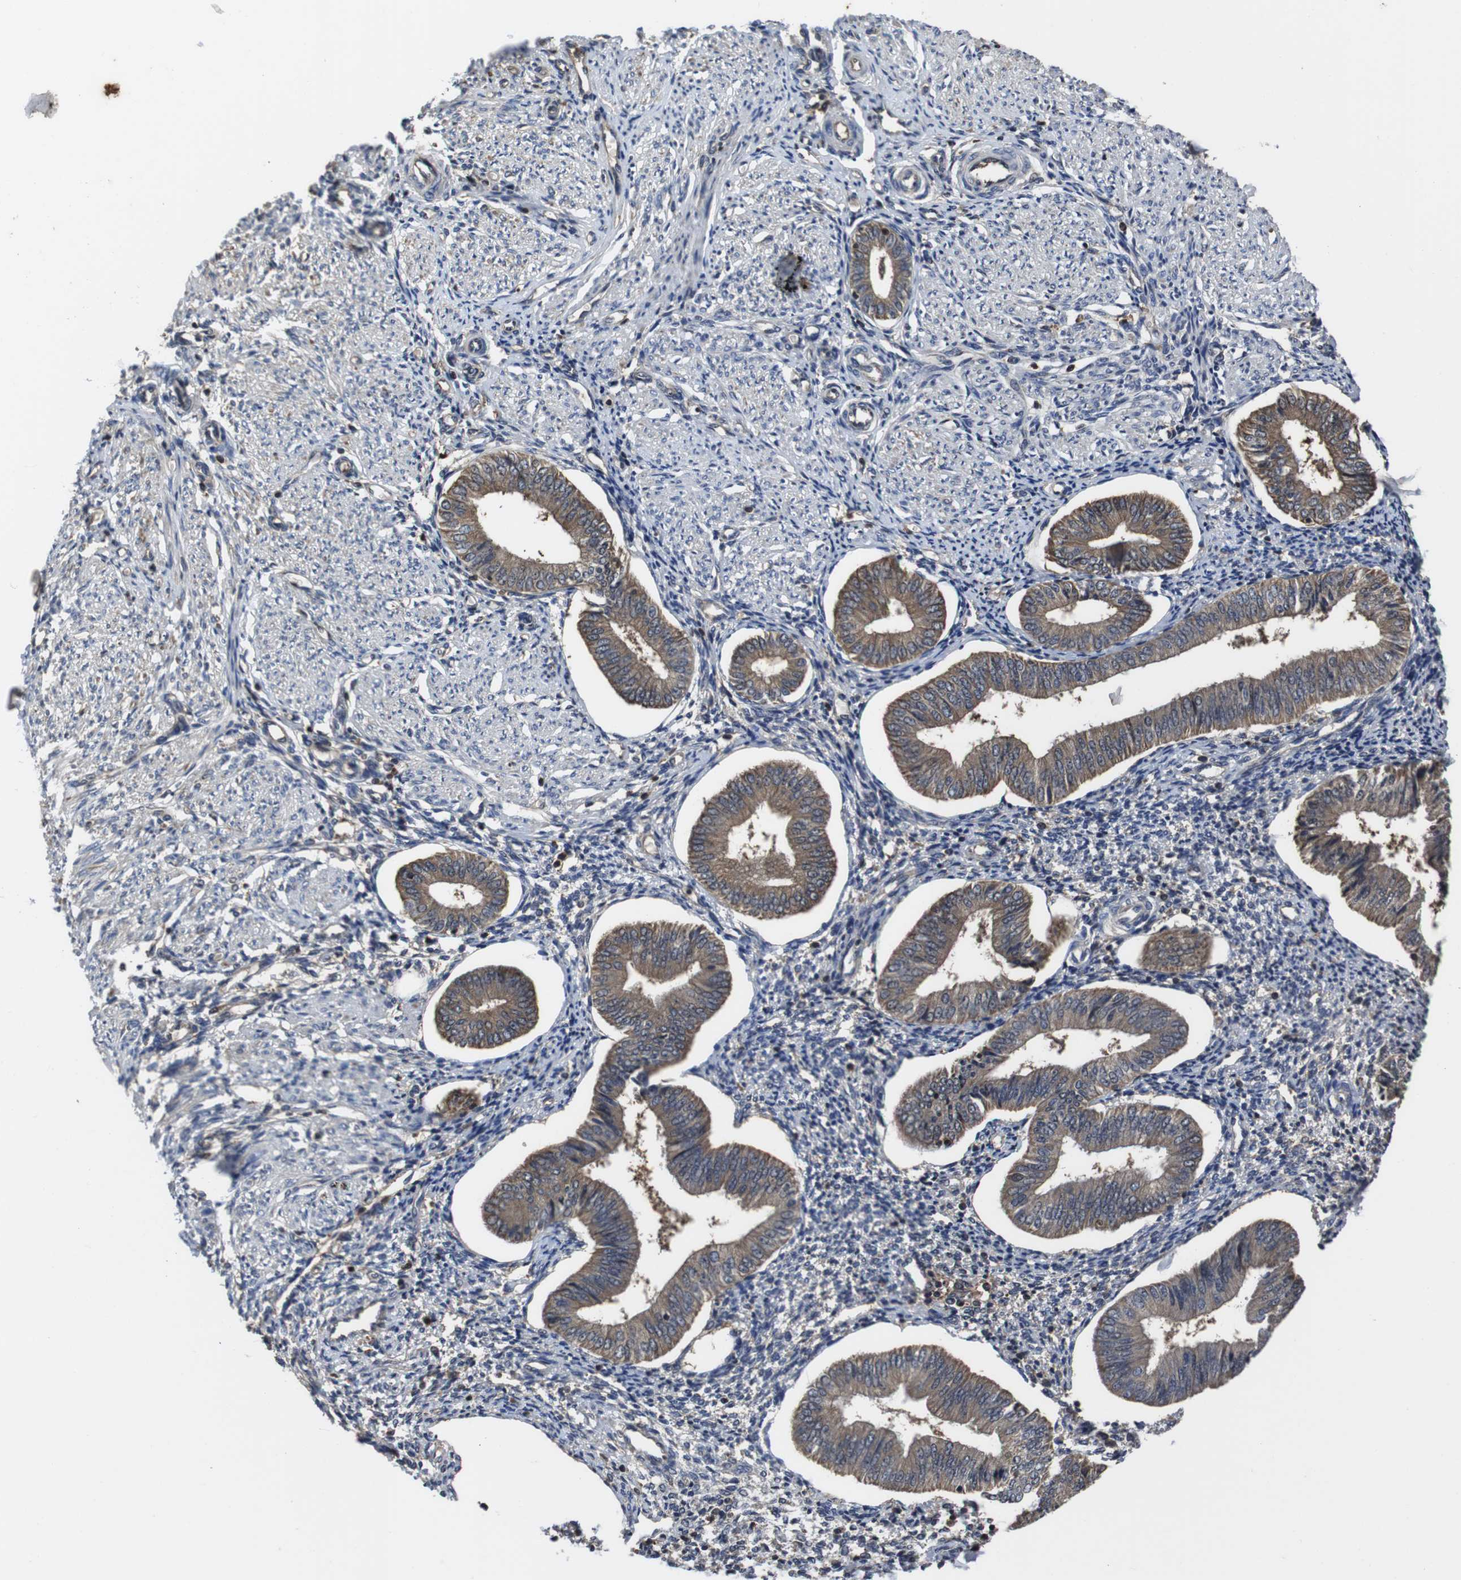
{"staining": {"intensity": "negative", "quantity": "none", "location": "none"}, "tissue": "endometrium", "cell_type": "Cells in endometrial stroma", "image_type": "normal", "snomed": [{"axis": "morphology", "description": "Normal tissue, NOS"}, {"axis": "topography", "description": "Endometrium"}], "caption": "Immunohistochemistry micrograph of unremarkable human endometrium stained for a protein (brown), which exhibits no staining in cells in endometrial stroma. Brightfield microscopy of immunohistochemistry stained with DAB (brown) and hematoxylin (blue), captured at high magnification.", "gene": "CXCL11", "patient": {"sex": "female", "age": 50}}